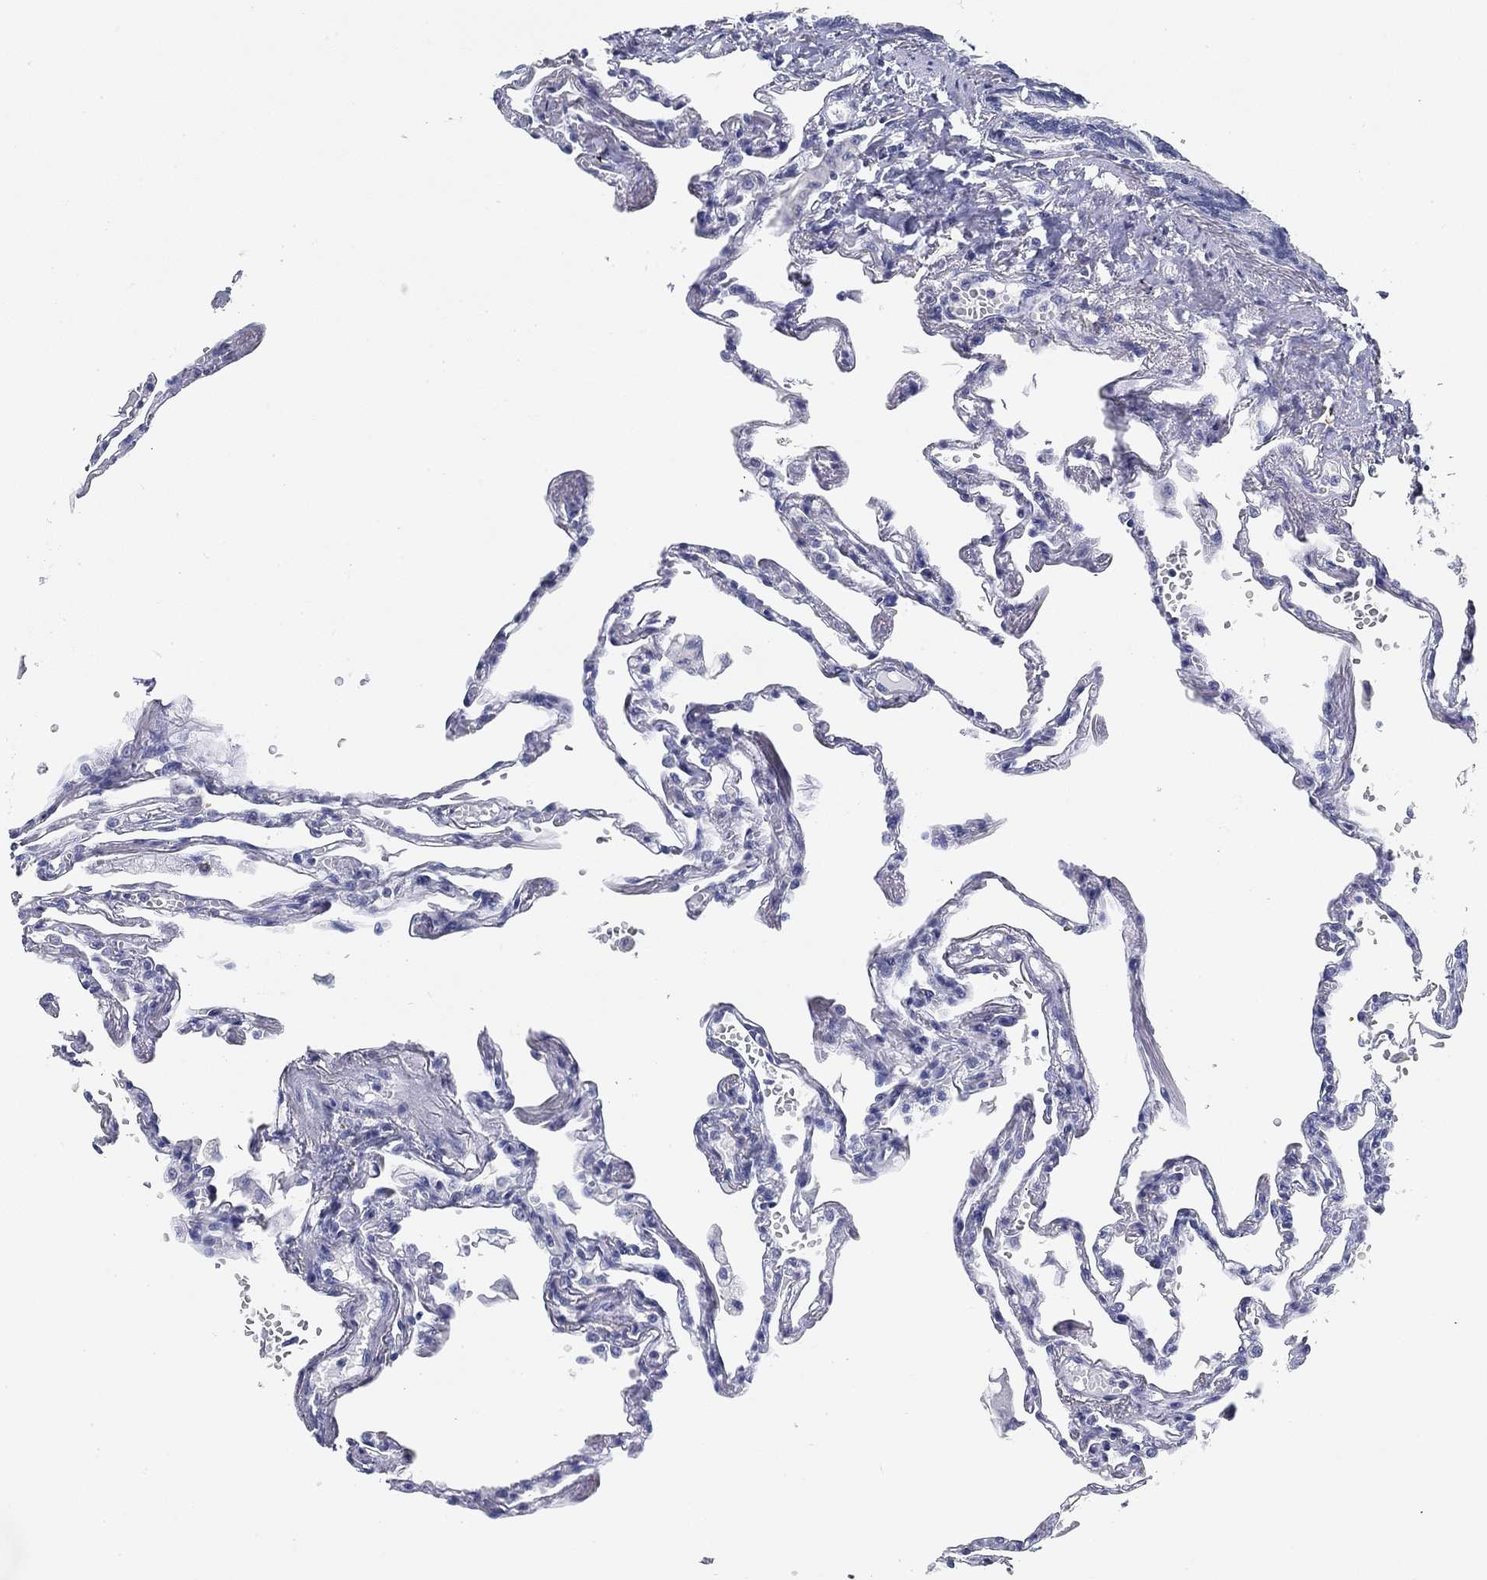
{"staining": {"intensity": "negative", "quantity": "none", "location": "none"}, "tissue": "lung", "cell_type": "Alveolar cells", "image_type": "normal", "snomed": [{"axis": "morphology", "description": "Normal tissue, NOS"}, {"axis": "topography", "description": "Lung"}], "caption": "Immunohistochemistry histopathology image of unremarkable lung: lung stained with DAB (3,3'-diaminobenzidine) displays no significant protein staining in alveolar cells.", "gene": "CD79B", "patient": {"sex": "male", "age": 78}}